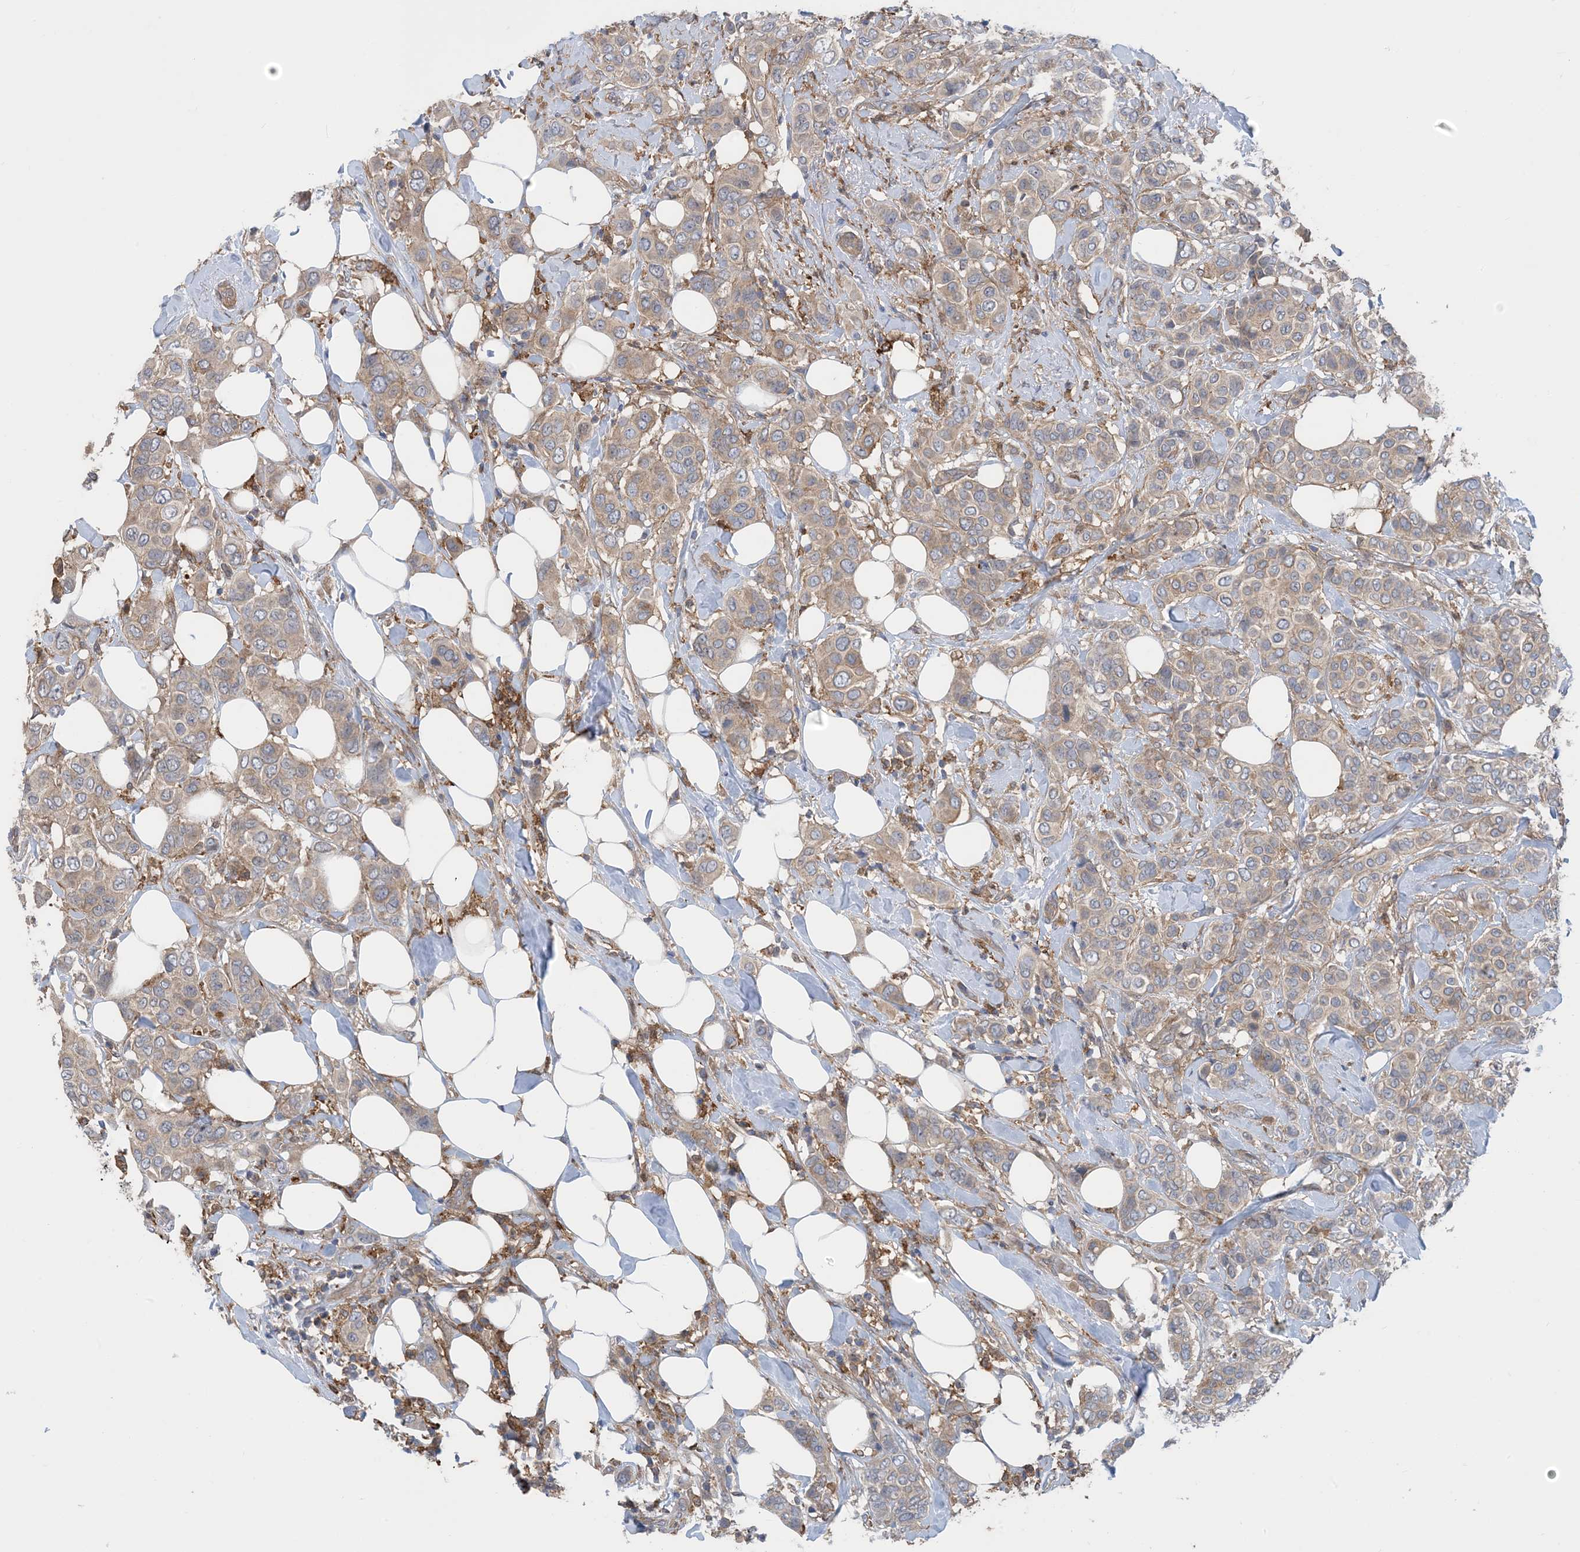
{"staining": {"intensity": "weak", "quantity": "25%-75%", "location": "cytoplasmic/membranous"}, "tissue": "breast cancer", "cell_type": "Tumor cells", "image_type": "cancer", "snomed": [{"axis": "morphology", "description": "Lobular carcinoma"}, {"axis": "topography", "description": "Breast"}], "caption": "Protein staining of lobular carcinoma (breast) tissue demonstrates weak cytoplasmic/membranous expression in approximately 25%-75% of tumor cells.", "gene": "HS1BP3", "patient": {"sex": "female", "age": 51}}